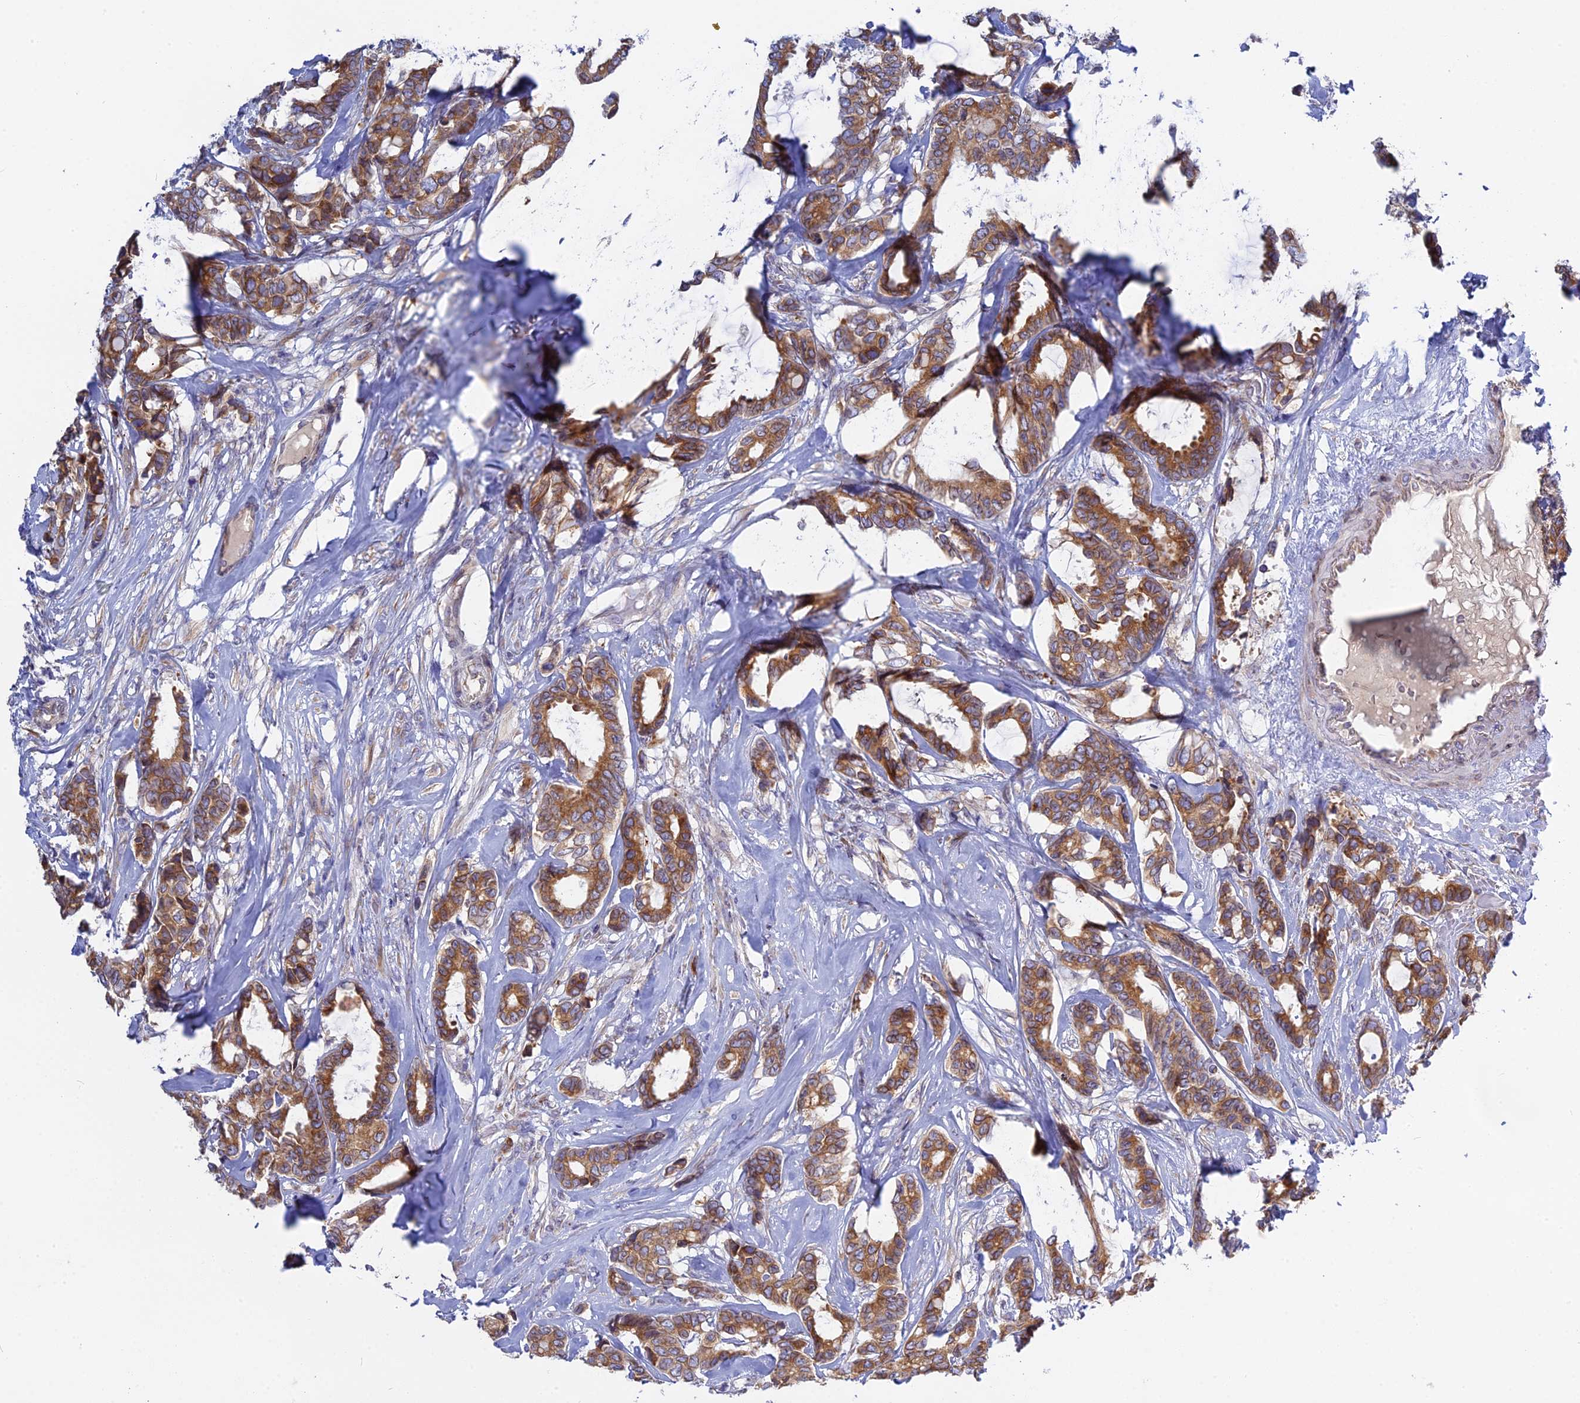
{"staining": {"intensity": "moderate", "quantity": ">75%", "location": "cytoplasmic/membranous"}, "tissue": "breast cancer", "cell_type": "Tumor cells", "image_type": "cancer", "snomed": [{"axis": "morphology", "description": "Duct carcinoma"}, {"axis": "topography", "description": "Breast"}], "caption": "Immunohistochemical staining of breast intraductal carcinoma exhibits moderate cytoplasmic/membranous protein expression in approximately >75% of tumor cells.", "gene": "TLCD1", "patient": {"sex": "female", "age": 87}}